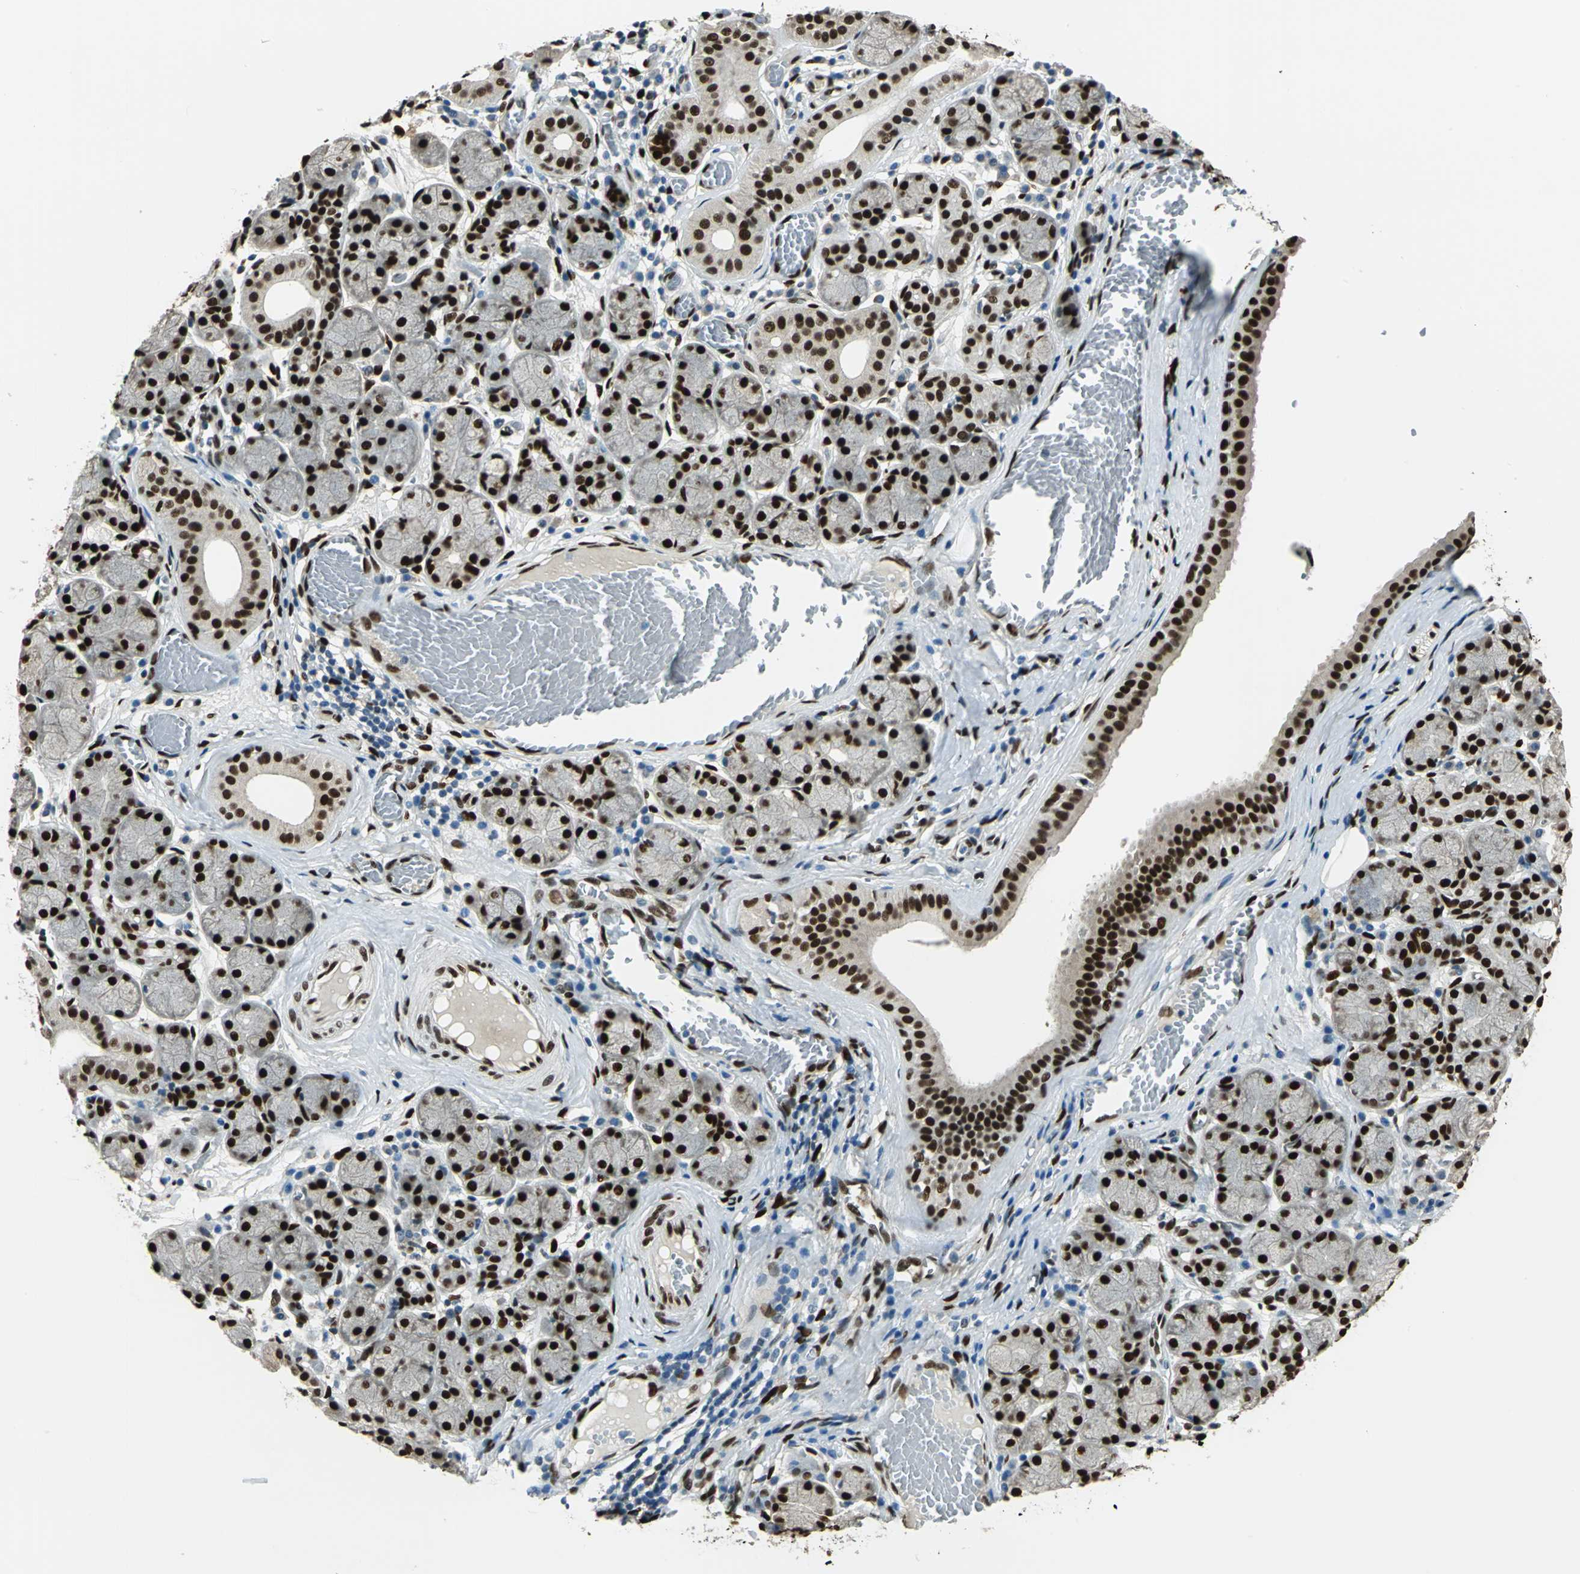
{"staining": {"intensity": "strong", "quantity": ">75%", "location": "nuclear"}, "tissue": "salivary gland", "cell_type": "Glandular cells", "image_type": "normal", "snomed": [{"axis": "morphology", "description": "Normal tissue, NOS"}, {"axis": "topography", "description": "Salivary gland"}], "caption": "An image showing strong nuclear staining in approximately >75% of glandular cells in benign salivary gland, as visualized by brown immunohistochemical staining.", "gene": "NFIA", "patient": {"sex": "female", "age": 24}}